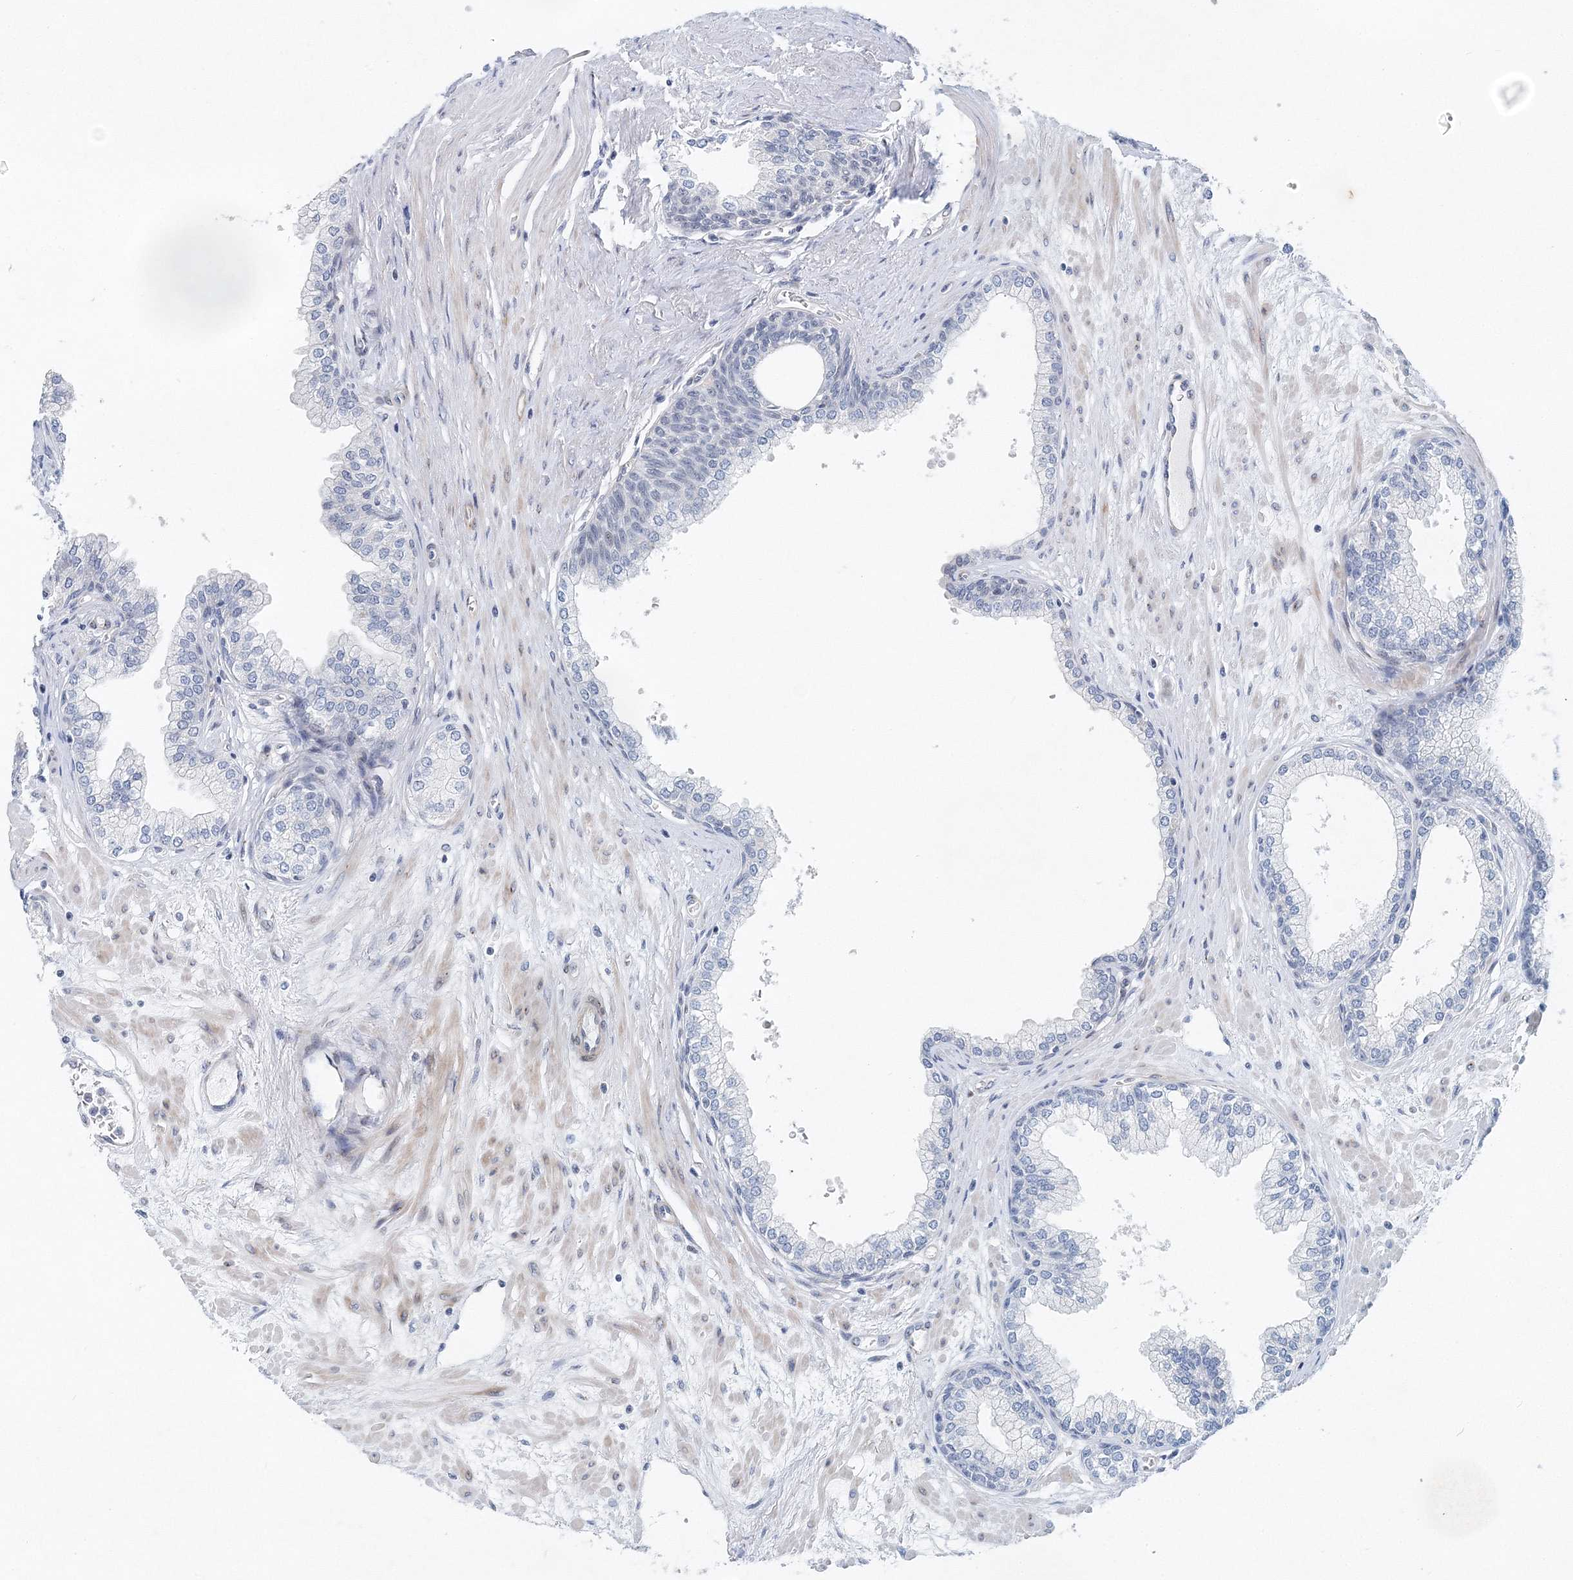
{"staining": {"intensity": "negative", "quantity": "none", "location": "none"}, "tissue": "prostate", "cell_type": "Glandular cells", "image_type": "normal", "snomed": [{"axis": "morphology", "description": "Normal tissue, NOS"}, {"axis": "morphology", "description": "Urothelial carcinoma, Low grade"}, {"axis": "topography", "description": "Urinary bladder"}, {"axis": "topography", "description": "Prostate"}], "caption": "High magnification brightfield microscopy of benign prostate stained with DAB (brown) and counterstained with hematoxylin (blue): glandular cells show no significant positivity.", "gene": "UIMC1", "patient": {"sex": "male", "age": 60}}